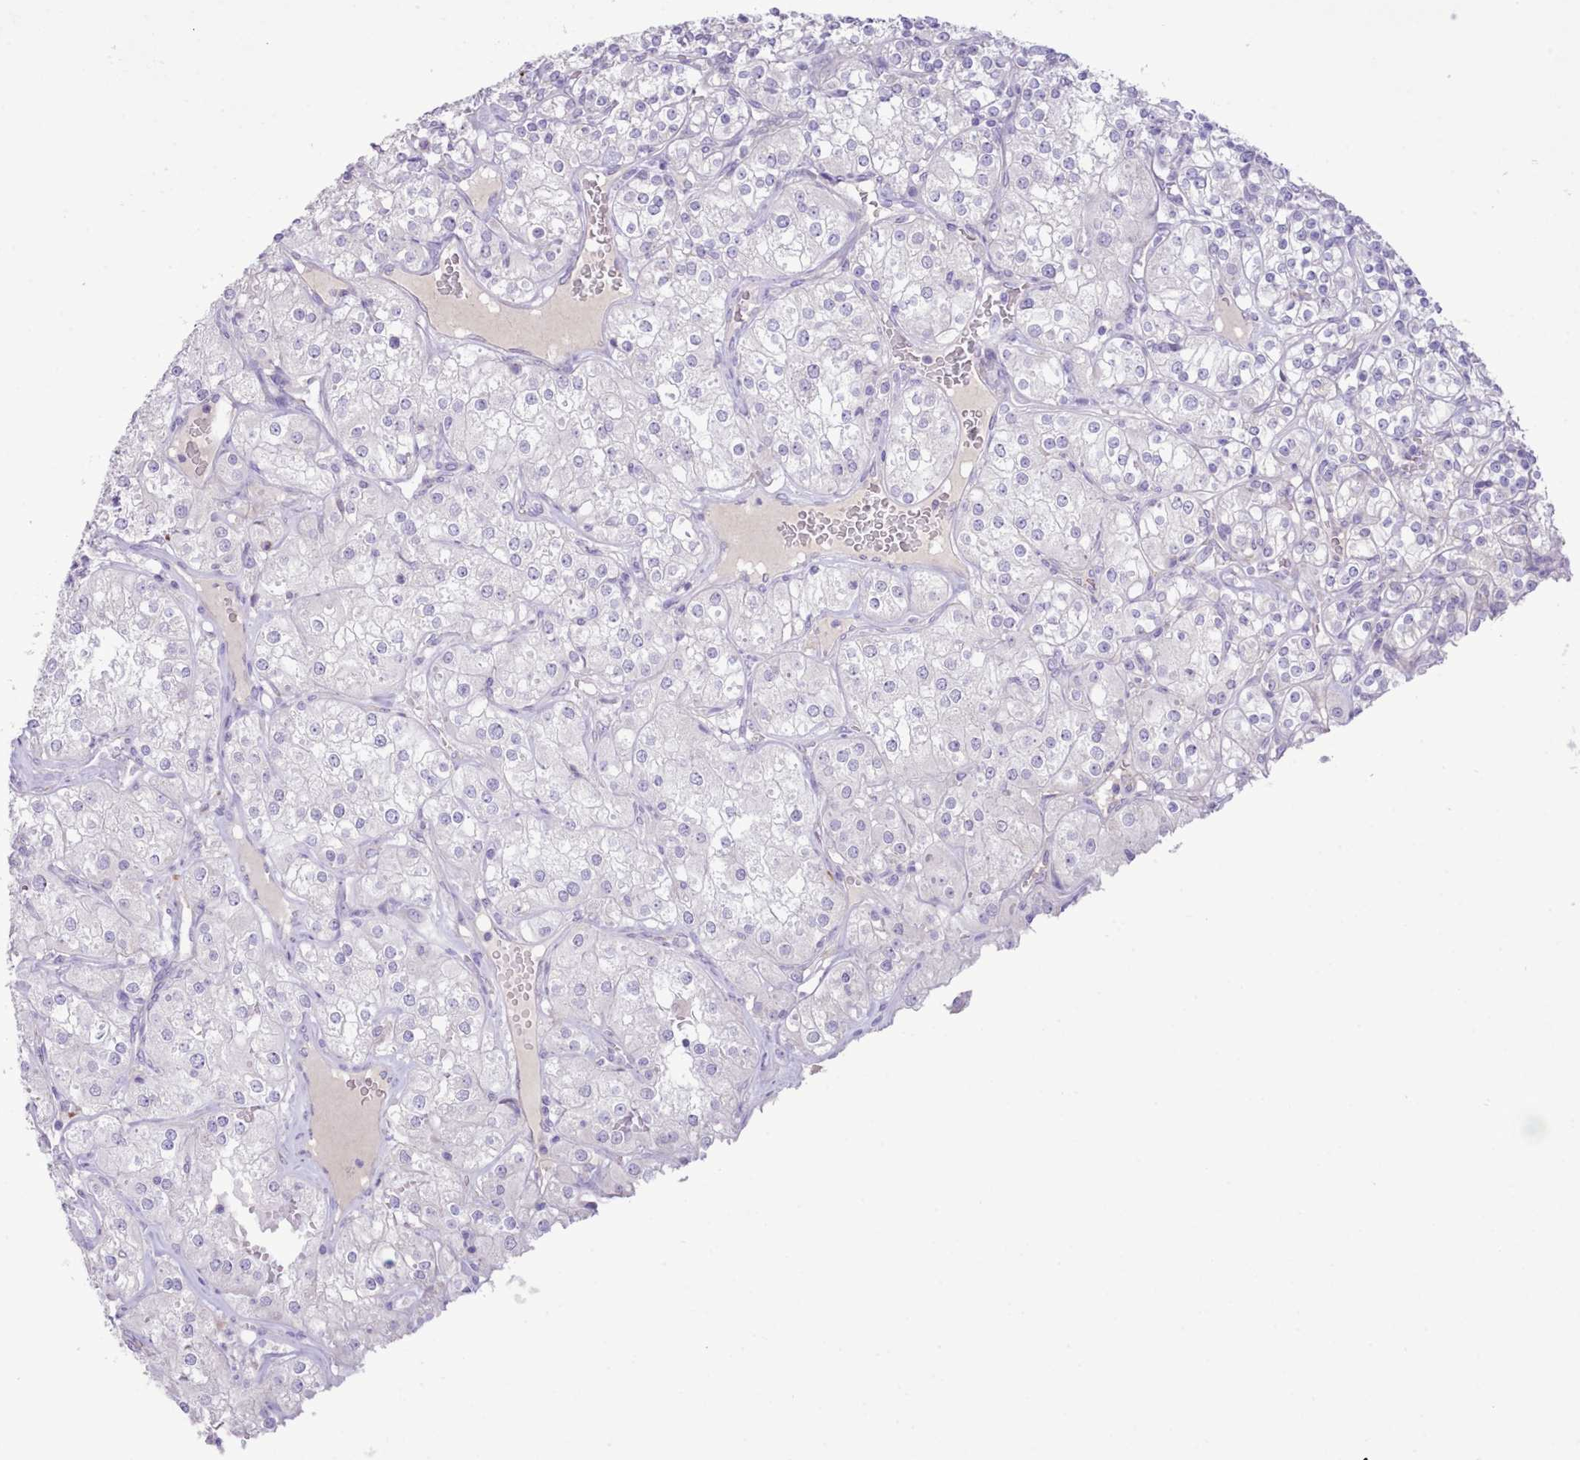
{"staining": {"intensity": "negative", "quantity": "none", "location": "none"}, "tissue": "renal cancer", "cell_type": "Tumor cells", "image_type": "cancer", "snomed": [{"axis": "morphology", "description": "Adenocarcinoma, NOS"}, {"axis": "topography", "description": "Kidney"}], "caption": "Tumor cells show no significant protein expression in renal cancer.", "gene": "CCL1", "patient": {"sex": "male", "age": 77}}